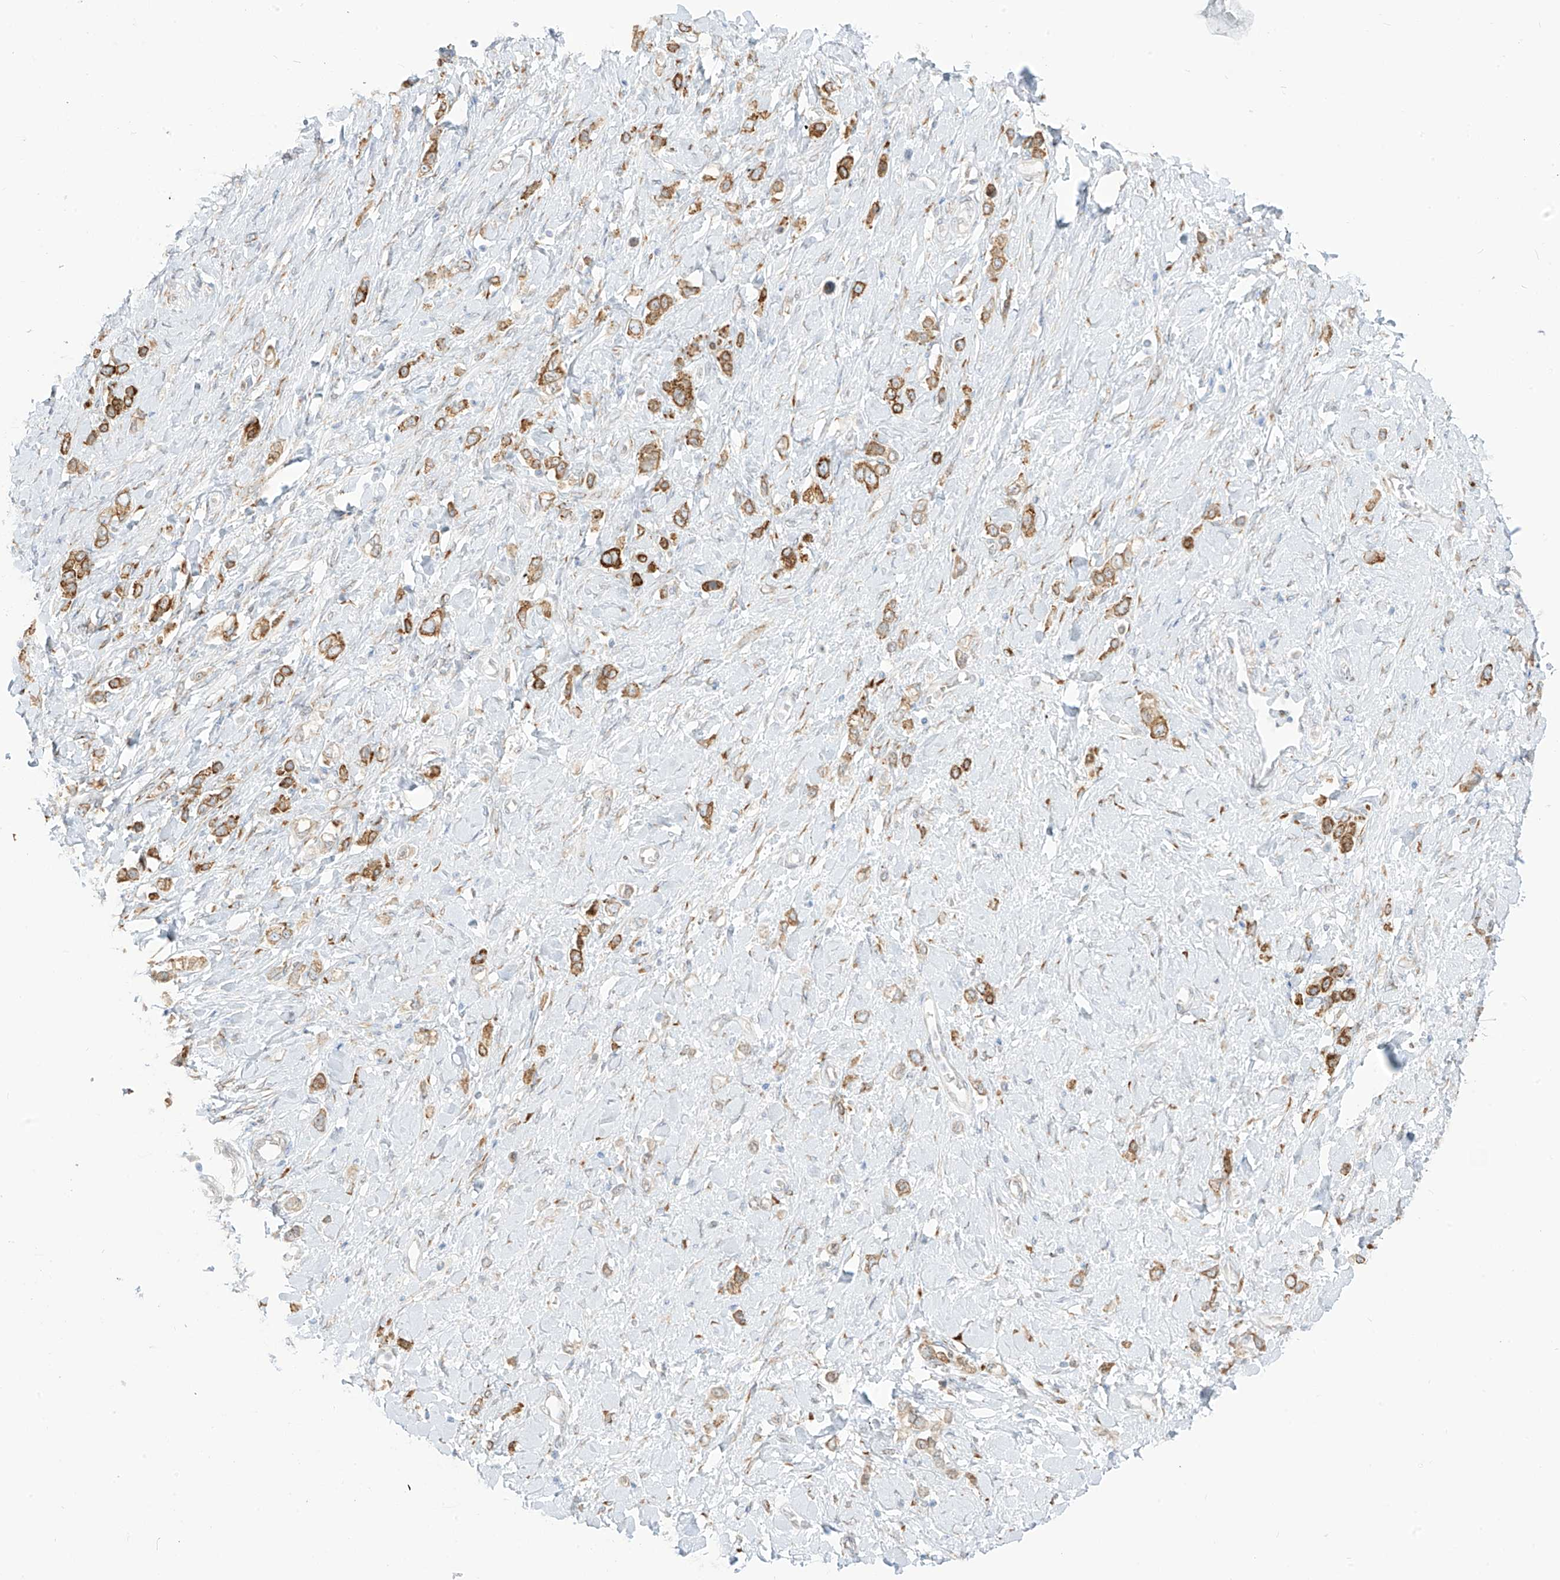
{"staining": {"intensity": "moderate", "quantity": ">75%", "location": "cytoplasmic/membranous"}, "tissue": "stomach cancer", "cell_type": "Tumor cells", "image_type": "cancer", "snomed": [{"axis": "morphology", "description": "Normal tissue, NOS"}, {"axis": "morphology", "description": "Adenocarcinoma, NOS"}, {"axis": "topography", "description": "Stomach, upper"}, {"axis": "topography", "description": "Stomach"}], "caption": "Protein analysis of stomach adenocarcinoma tissue reveals moderate cytoplasmic/membranous staining in about >75% of tumor cells.", "gene": "LRRC59", "patient": {"sex": "female", "age": 65}}